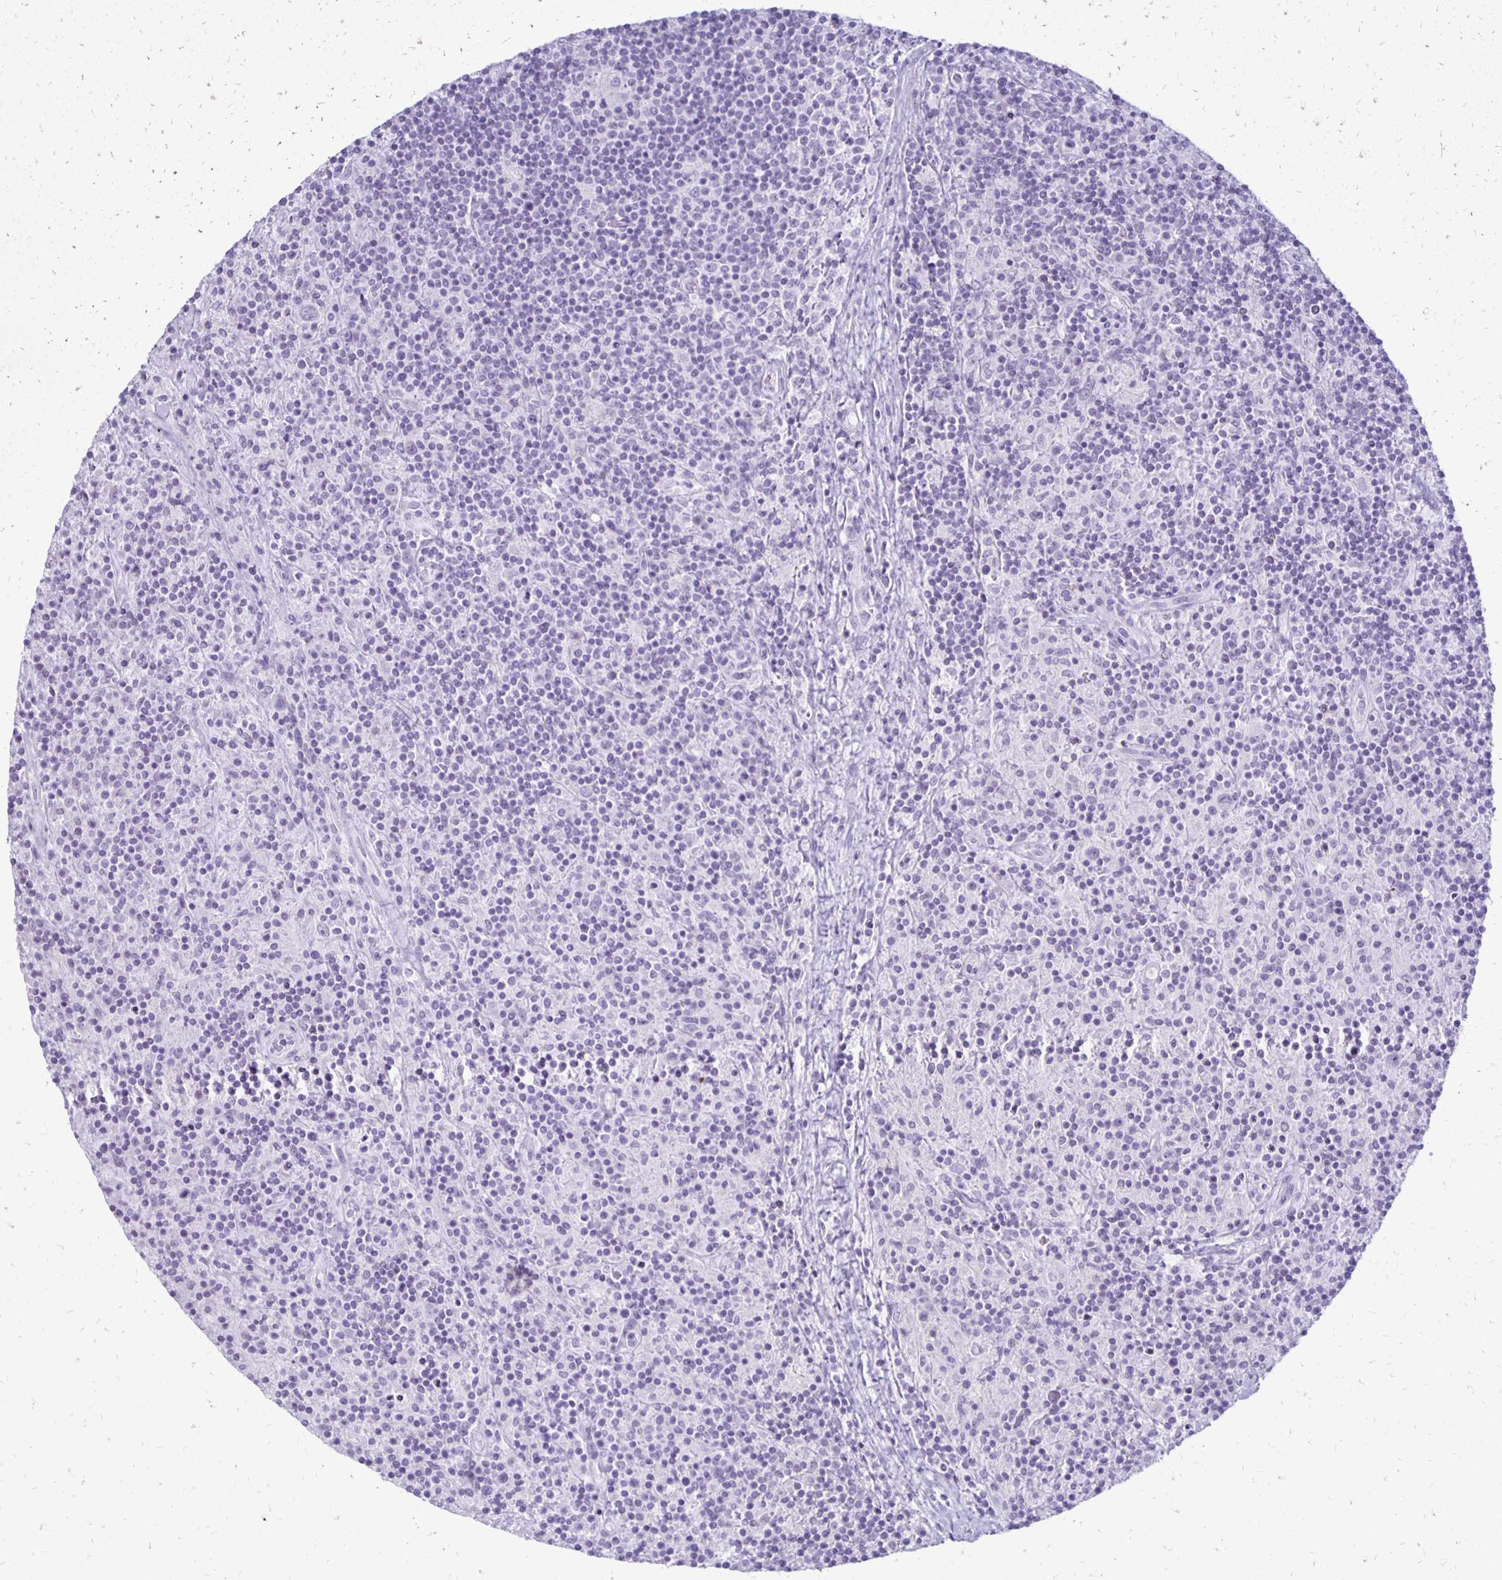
{"staining": {"intensity": "negative", "quantity": "none", "location": "none"}, "tissue": "lymphoma", "cell_type": "Tumor cells", "image_type": "cancer", "snomed": [{"axis": "morphology", "description": "Hodgkin's disease, NOS"}, {"axis": "topography", "description": "Lymph node"}], "caption": "Tumor cells show no significant protein staining in lymphoma.", "gene": "RYR1", "patient": {"sex": "male", "age": 70}}